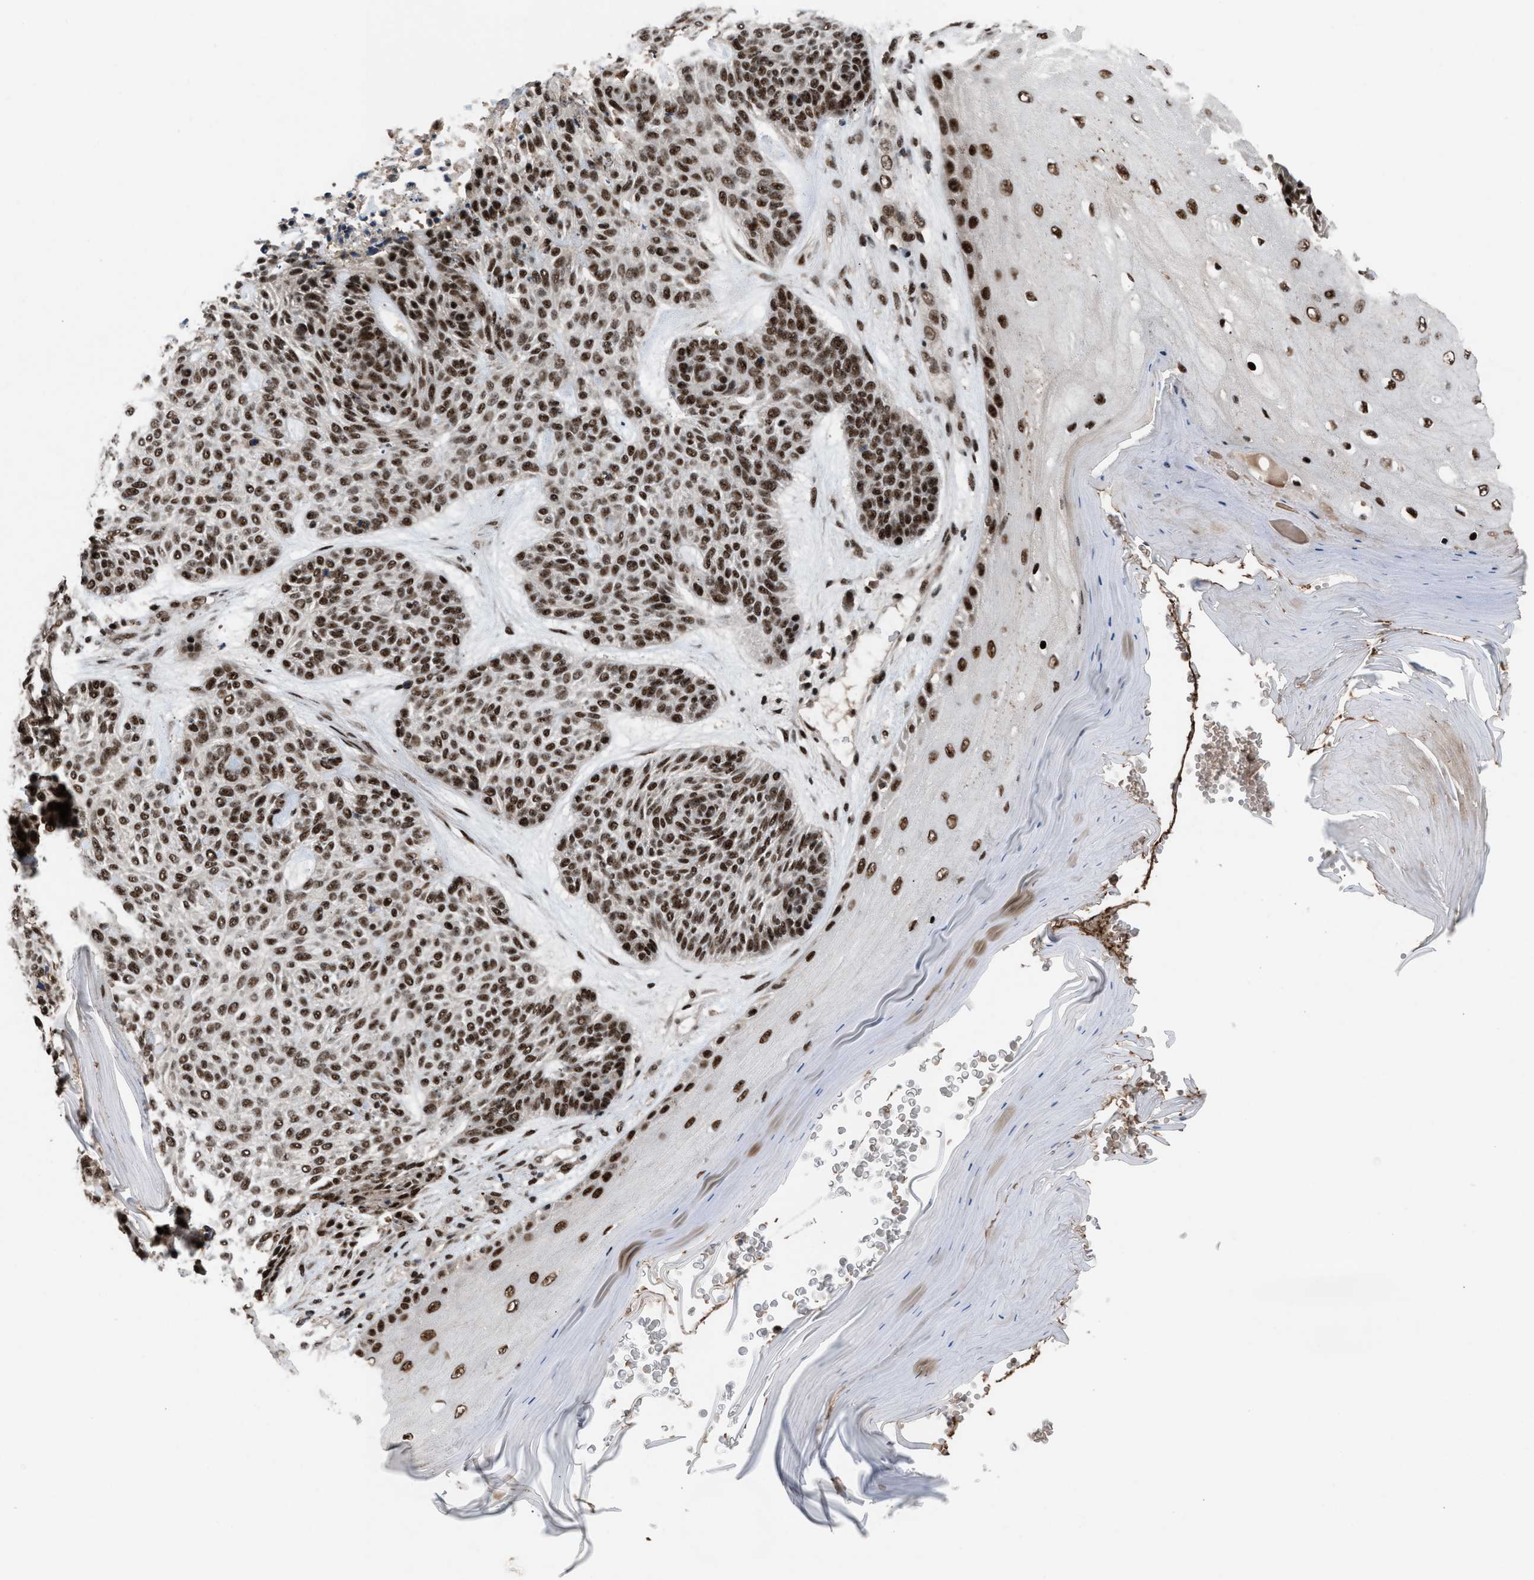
{"staining": {"intensity": "strong", "quantity": ">75%", "location": "nuclear"}, "tissue": "skin cancer", "cell_type": "Tumor cells", "image_type": "cancer", "snomed": [{"axis": "morphology", "description": "Basal cell carcinoma"}, {"axis": "topography", "description": "Skin"}], "caption": "Skin cancer (basal cell carcinoma) stained for a protein (brown) demonstrates strong nuclear positive positivity in about >75% of tumor cells.", "gene": "PRPF4", "patient": {"sex": "male", "age": 55}}